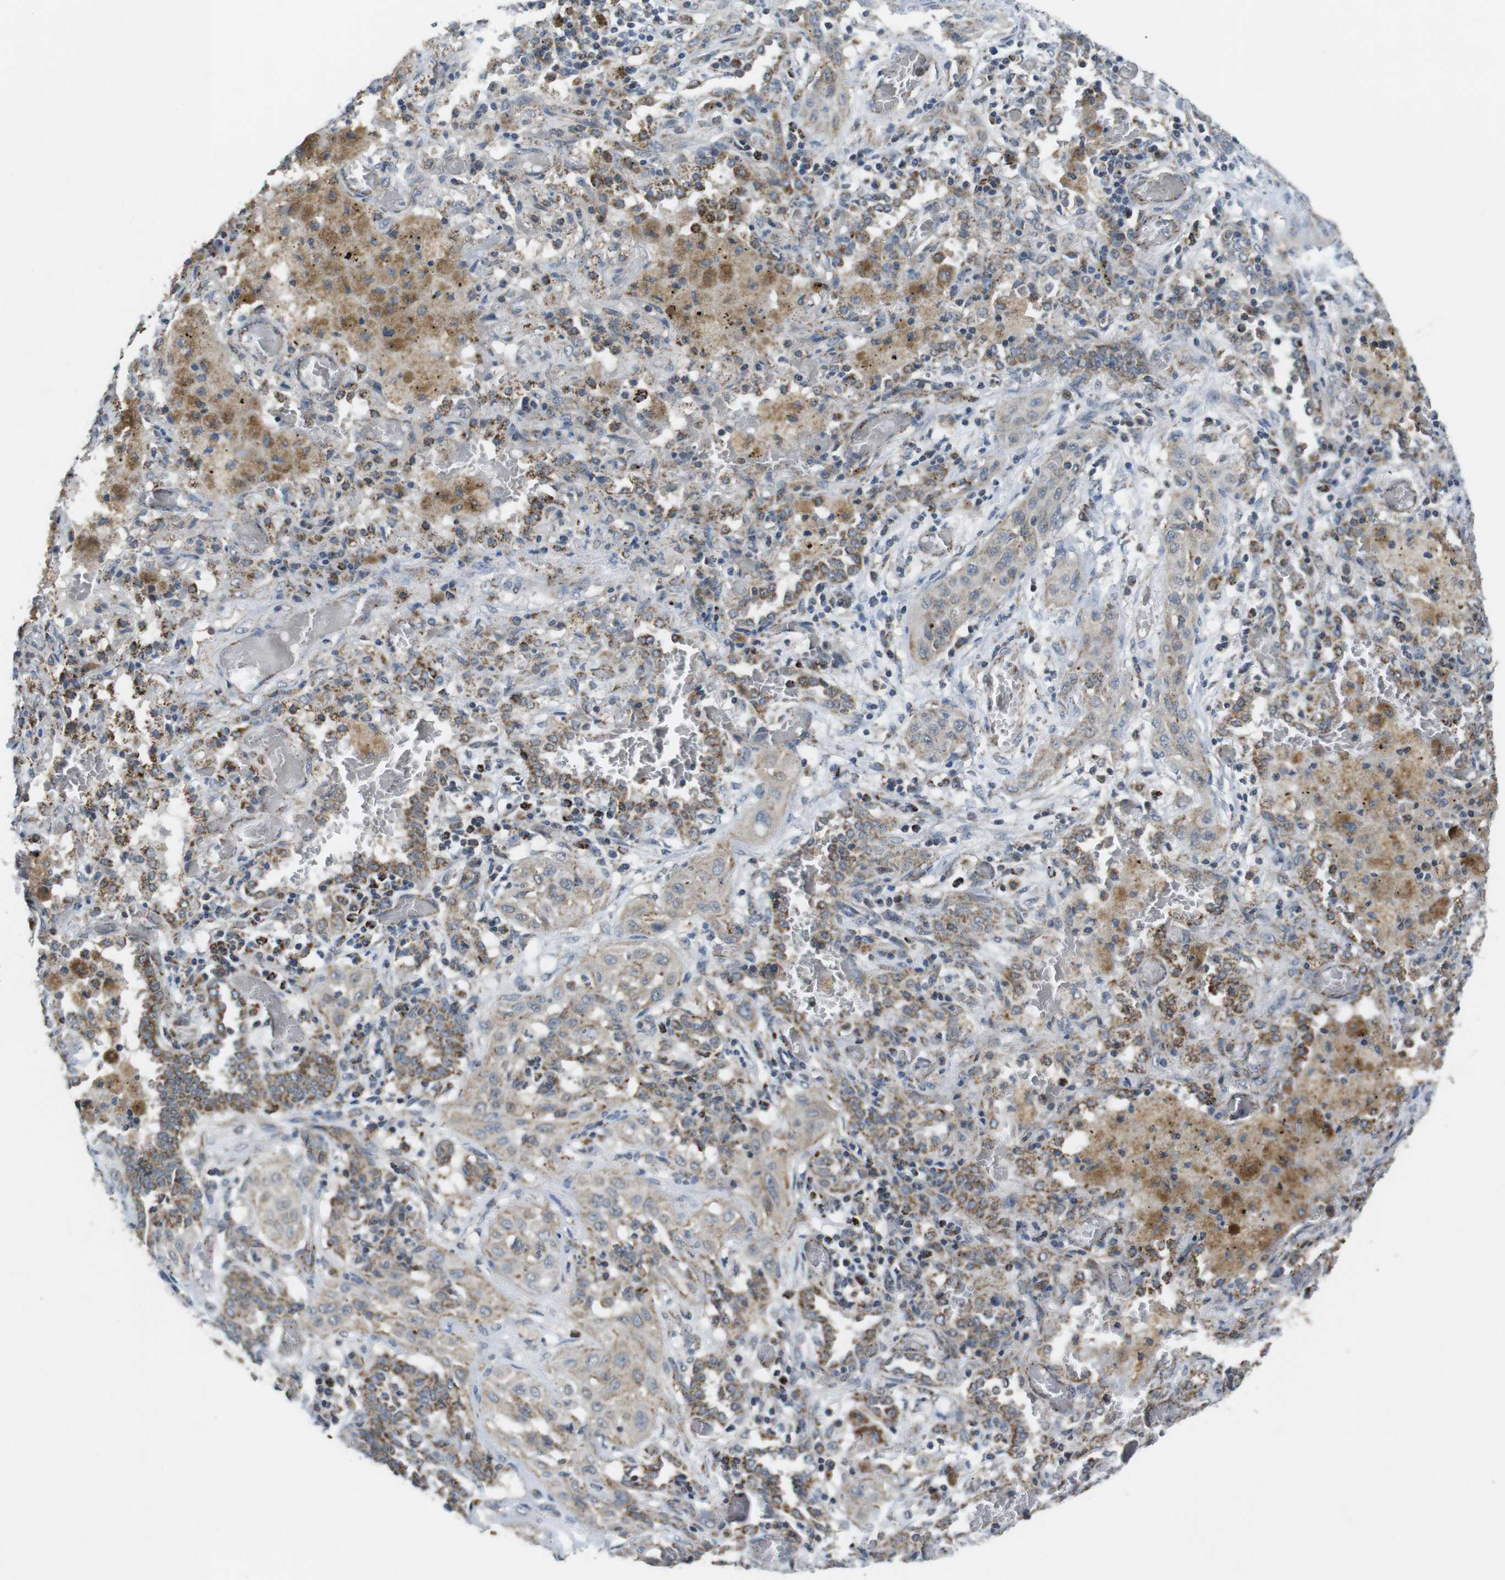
{"staining": {"intensity": "weak", "quantity": "<25%", "location": "cytoplasmic/membranous"}, "tissue": "lung cancer", "cell_type": "Tumor cells", "image_type": "cancer", "snomed": [{"axis": "morphology", "description": "Squamous cell carcinoma, NOS"}, {"axis": "topography", "description": "Lung"}], "caption": "Tumor cells are negative for brown protein staining in lung cancer. The staining was performed using DAB to visualize the protein expression in brown, while the nuclei were stained in blue with hematoxylin (Magnification: 20x).", "gene": "CALHM2", "patient": {"sex": "female", "age": 47}}